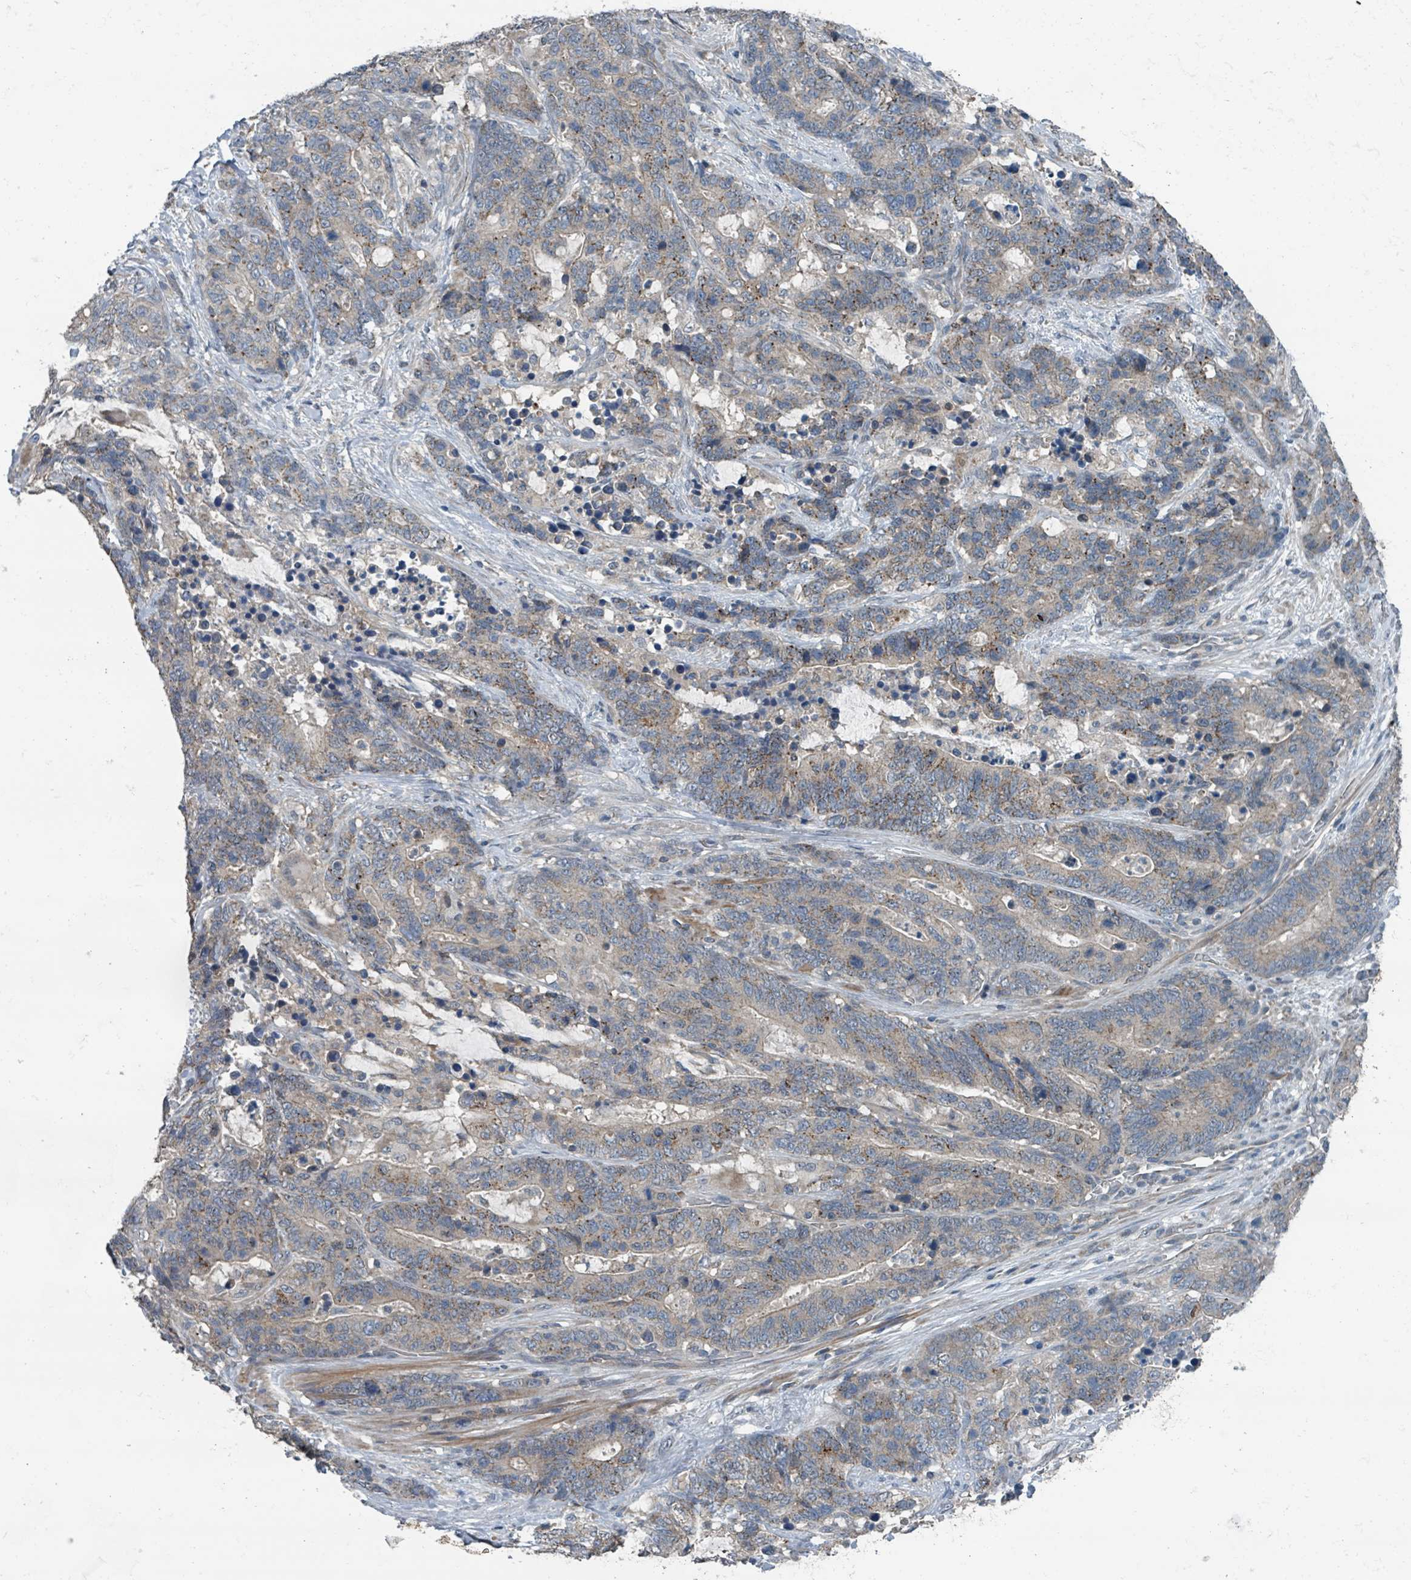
{"staining": {"intensity": "strong", "quantity": "25%-75%", "location": "cytoplasmic/membranous"}, "tissue": "stomach cancer", "cell_type": "Tumor cells", "image_type": "cancer", "snomed": [{"axis": "morphology", "description": "Normal tissue, NOS"}, {"axis": "morphology", "description": "Adenocarcinoma, NOS"}, {"axis": "topography", "description": "Stomach"}], "caption": "High-power microscopy captured an immunohistochemistry histopathology image of stomach cancer (adenocarcinoma), revealing strong cytoplasmic/membranous staining in approximately 25%-75% of tumor cells.", "gene": "ACBD4", "patient": {"sex": "female", "age": 64}}